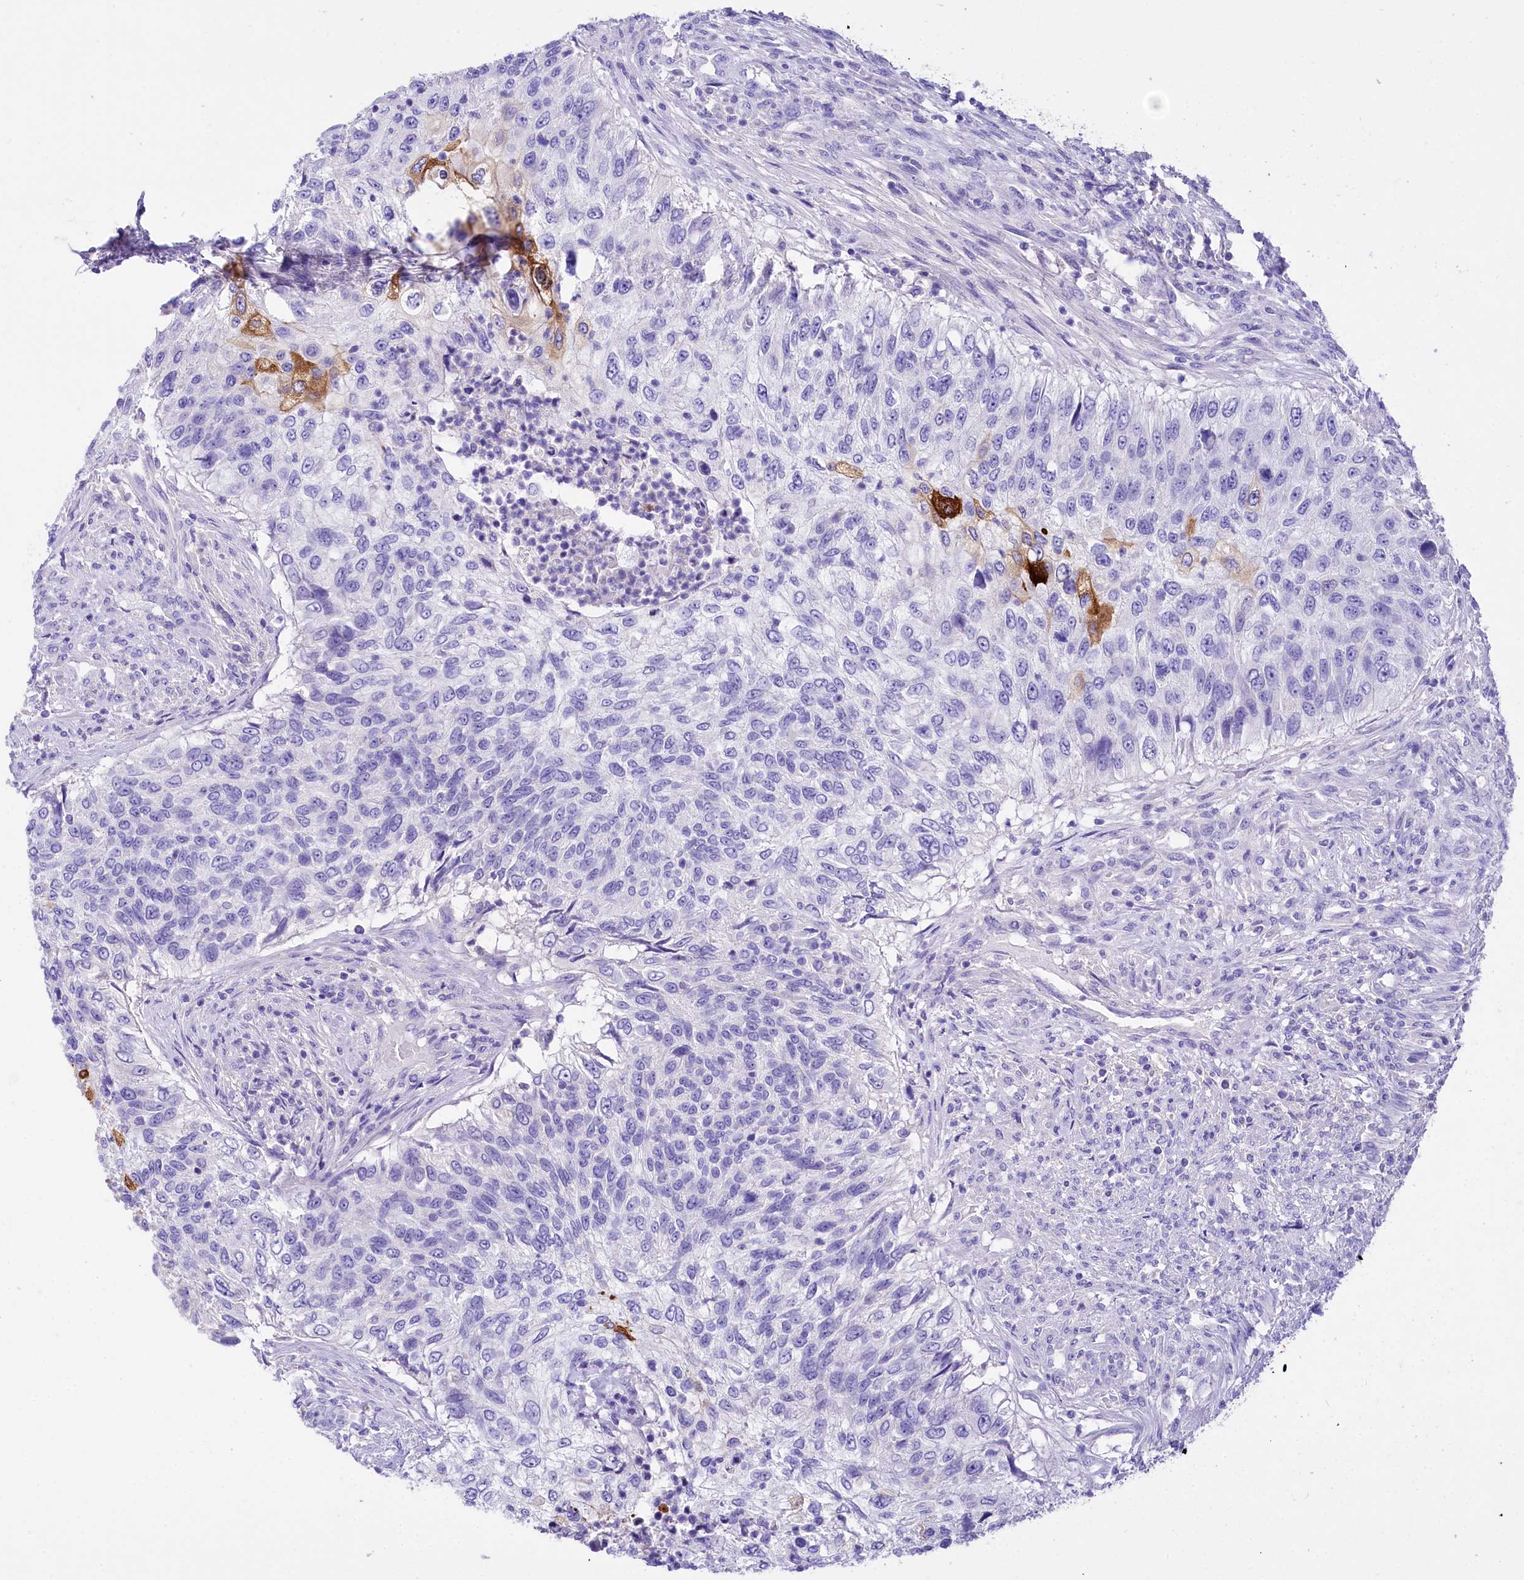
{"staining": {"intensity": "moderate", "quantity": "<25%", "location": "cytoplasmic/membranous"}, "tissue": "urothelial cancer", "cell_type": "Tumor cells", "image_type": "cancer", "snomed": [{"axis": "morphology", "description": "Urothelial carcinoma, High grade"}, {"axis": "topography", "description": "Urinary bladder"}], "caption": "A high-resolution histopathology image shows IHC staining of urothelial cancer, which shows moderate cytoplasmic/membranous positivity in about <25% of tumor cells. The staining is performed using DAB brown chromogen to label protein expression. The nuclei are counter-stained blue using hematoxylin.", "gene": "A2ML1", "patient": {"sex": "female", "age": 60}}